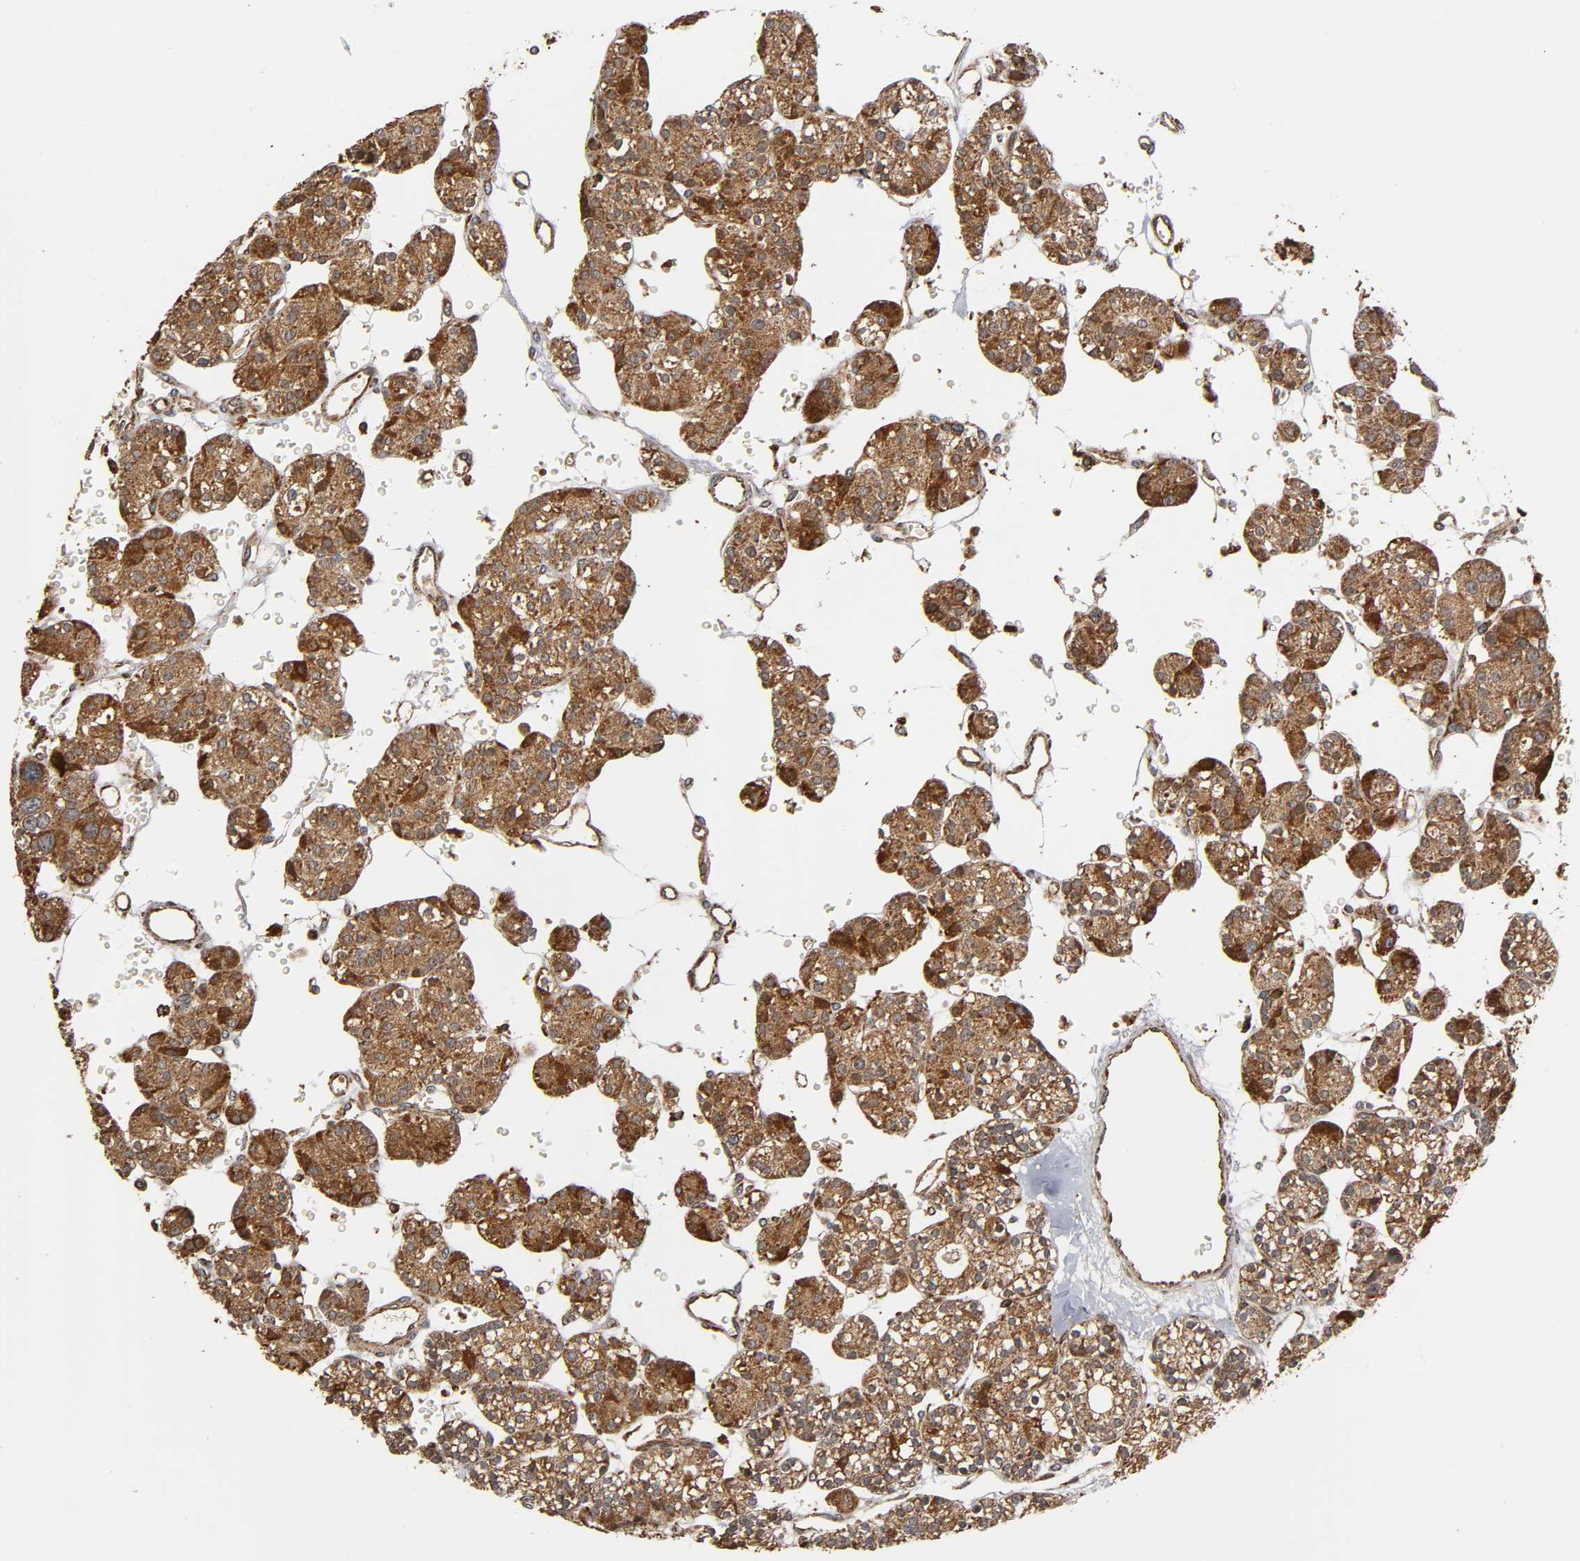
{"staining": {"intensity": "strong", "quantity": "25%-75%", "location": "cytoplasmic/membranous"}, "tissue": "parathyroid gland", "cell_type": "Glandular cells", "image_type": "normal", "snomed": [{"axis": "morphology", "description": "Normal tissue, NOS"}, {"axis": "topography", "description": "Parathyroid gland"}], "caption": "This photomicrograph shows immunohistochemistry (IHC) staining of normal parathyroid gland, with high strong cytoplasmic/membranous staining in about 25%-75% of glandular cells.", "gene": "MAP3K1", "patient": {"sex": "female", "age": 64}}